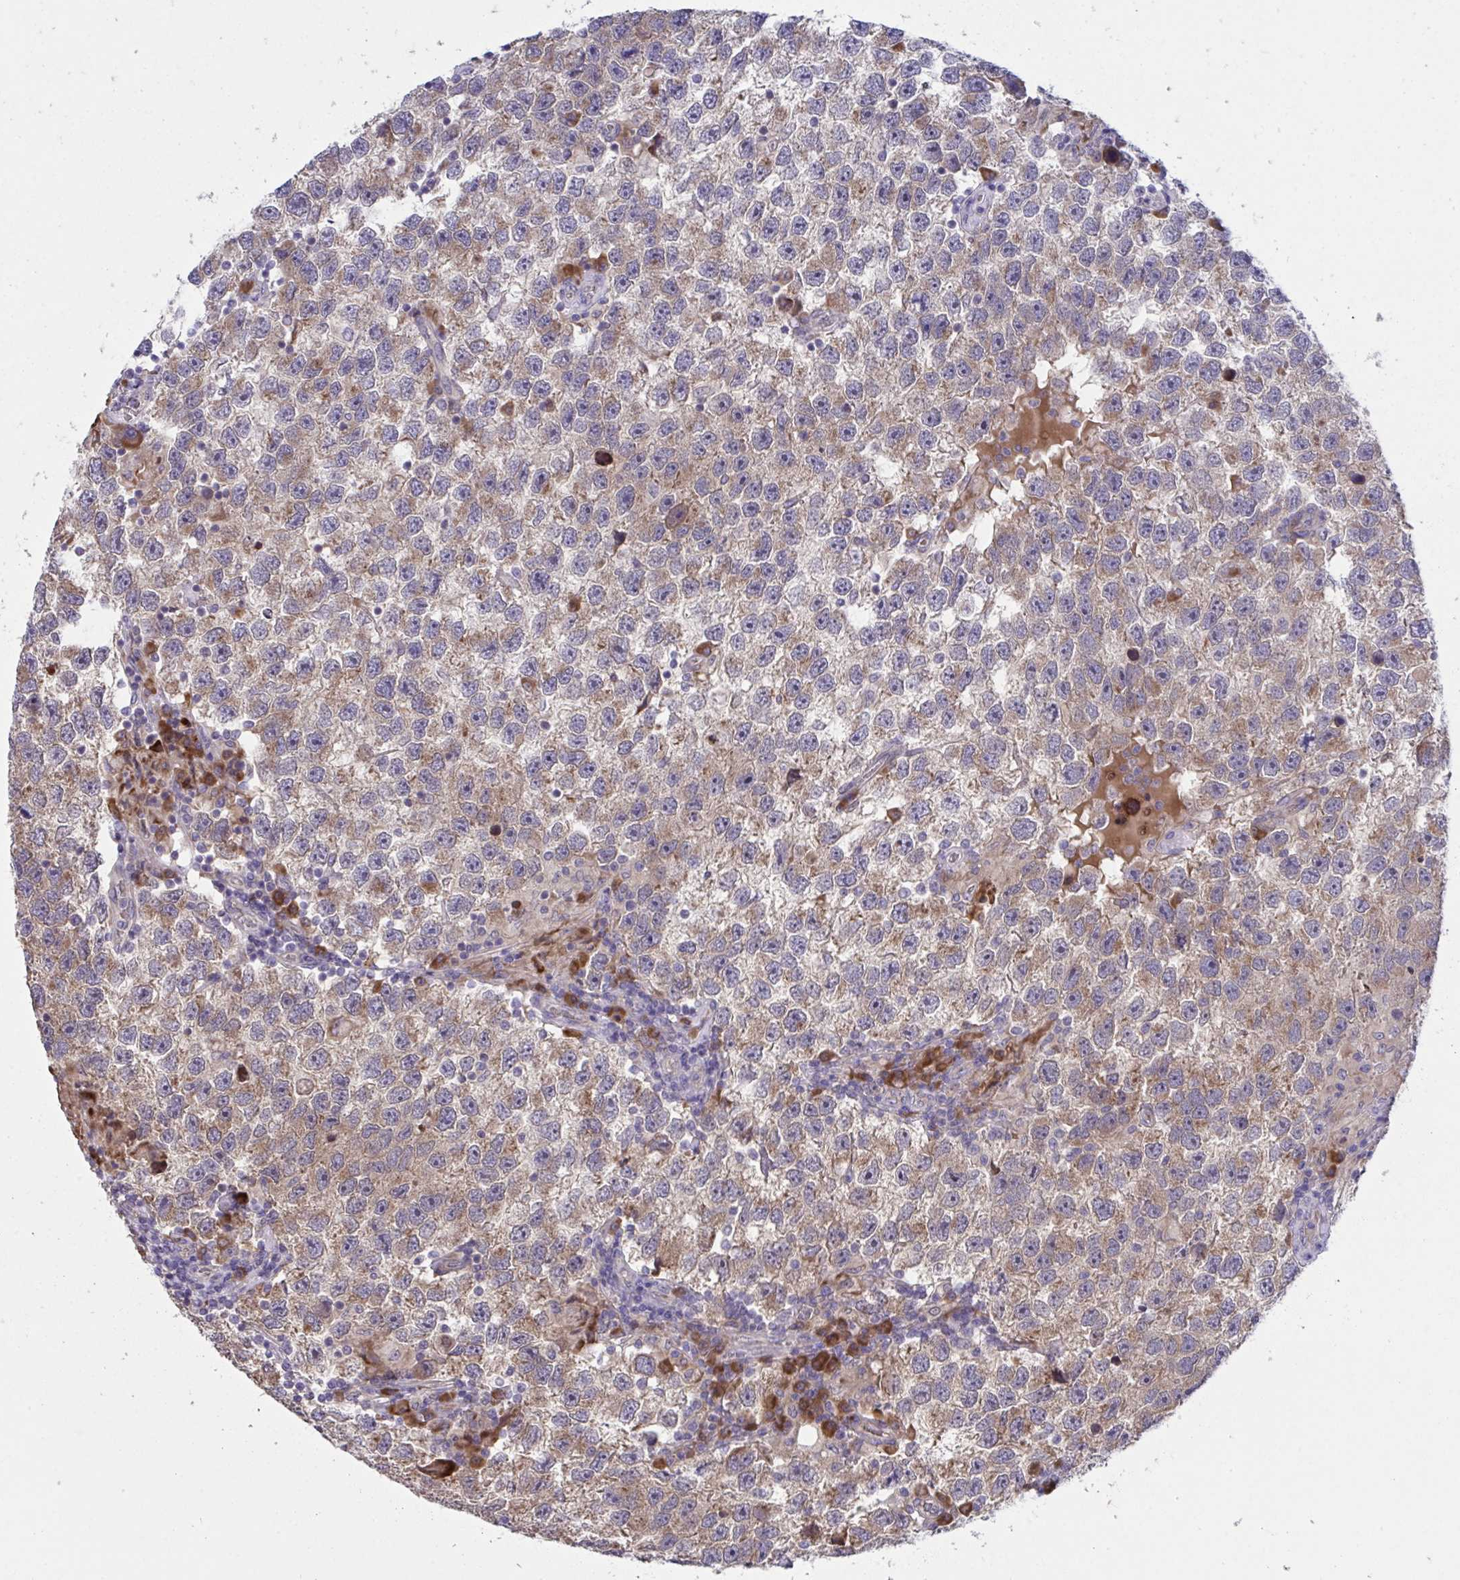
{"staining": {"intensity": "moderate", "quantity": ">75%", "location": "cytoplasmic/membranous"}, "tissue": "testis cancer", "cell_type": "Tumor cells", "image_type": "cancer", "snomed": [{"axis": "morphology", "description": "Seminoma, NOS"}, {"axis": "topography", "description": "Testis"}], "caption": "Immunohistochemical staining of human testis seminoma exhibits moderate cytoplasmic/membranous protein positivity in approximately >75% of tumor cells. The protein is shown in brown color, while the nuclei are stained blue.", "gene": "SUSD4", "patient": {"sex": "male", "age": 26}}